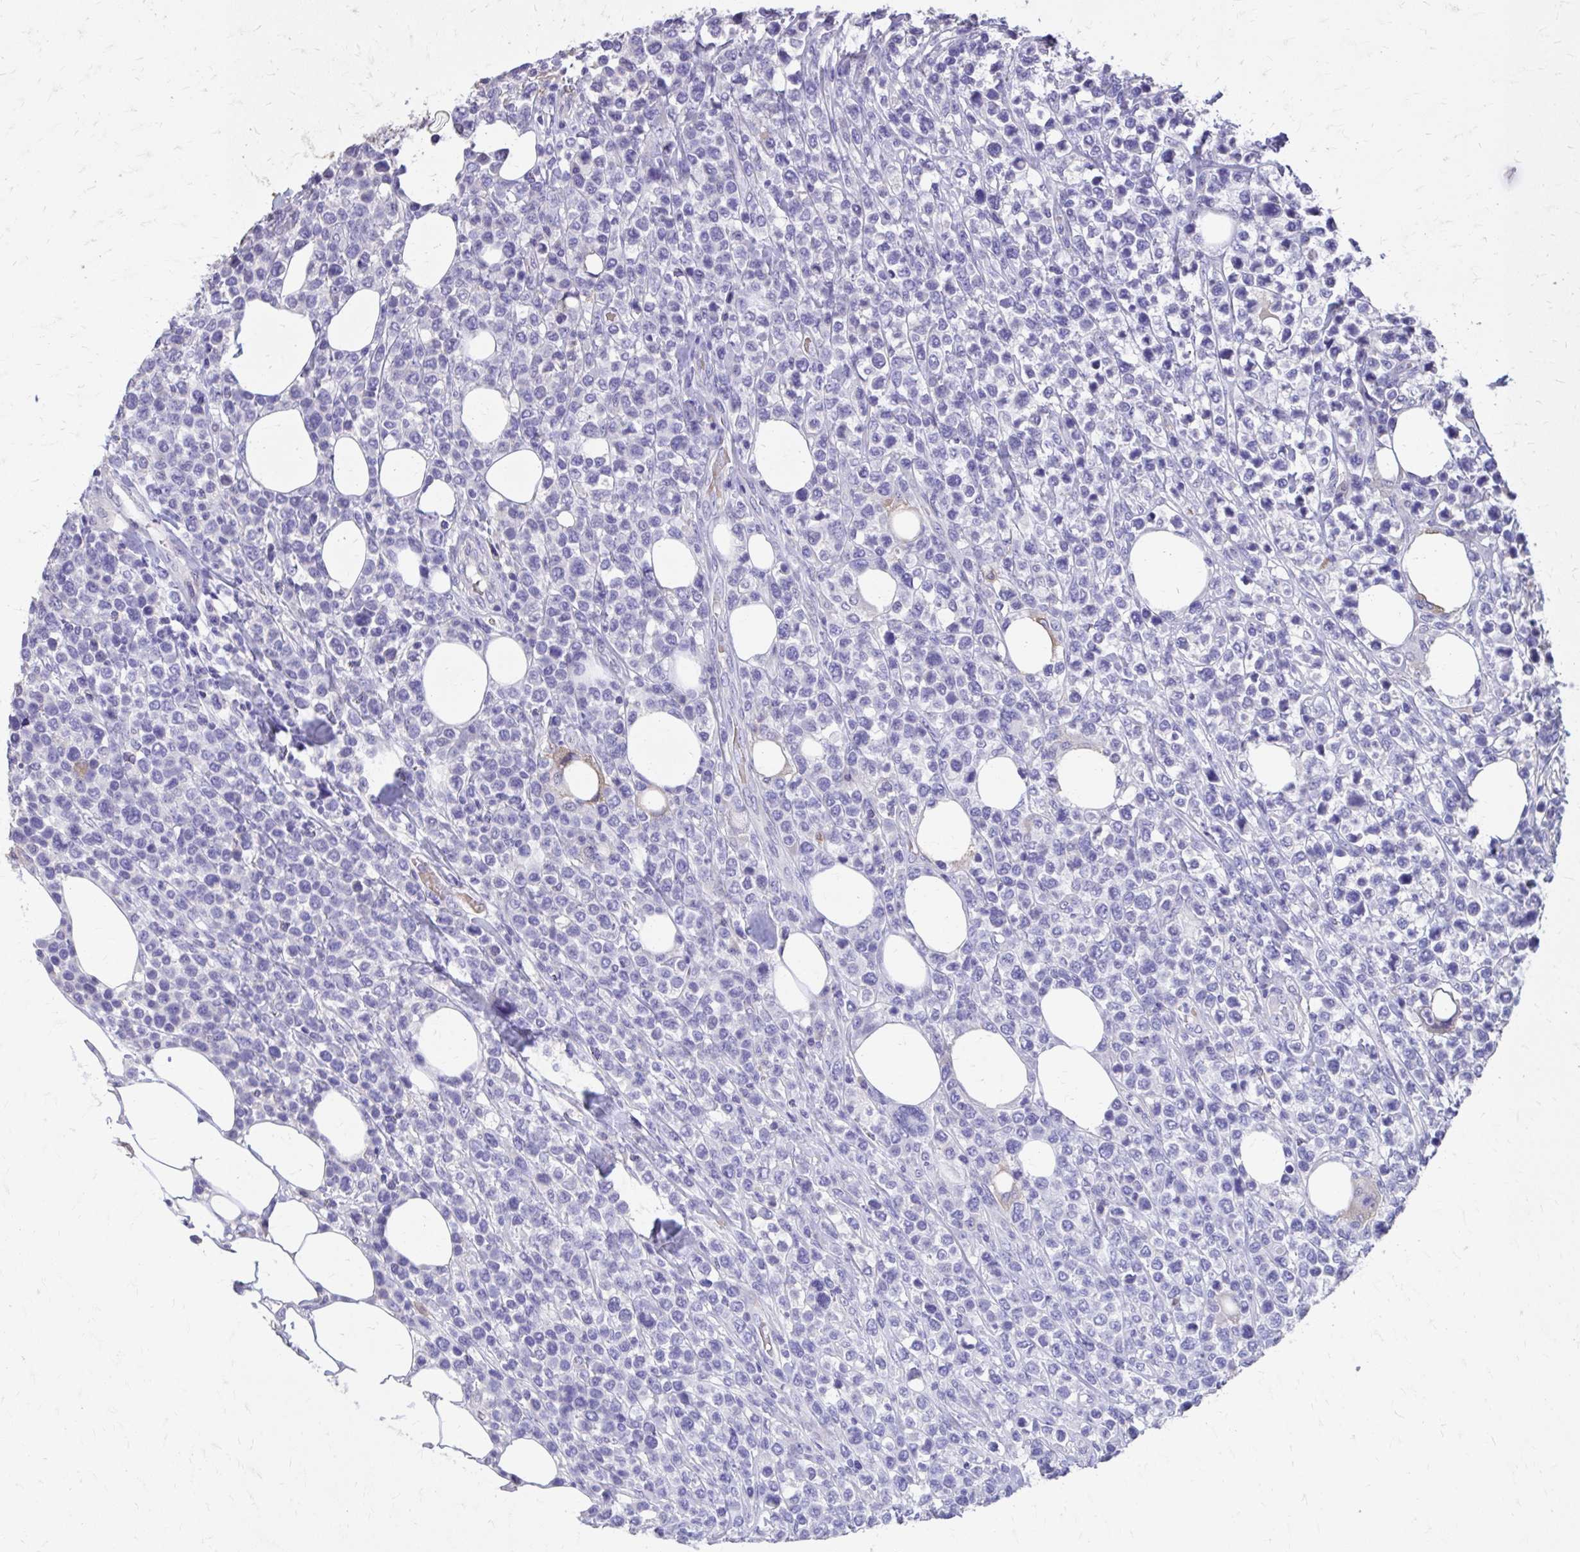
{"staining": {"intensity": "negative", "quantity": "none", "location": "none"}, "tissue": "lymphoma", "cell_type": "Tumor cells", "image_type": "cancer", "snomed": [{"axis": "morphology", "description": "Malignant lymphoma, non-Hodgkin's type, High grade"}, {"axis": "topography", "description": "Soft tissue"}], "caption": "Immunohistochemical staining of high-grade malignant lymphoma, non-Hodgkin's type demonstrates no significant positivity in tumor cells.", "gene": "EPB41L1", "patient": {"sex": "female", "age": 56}}